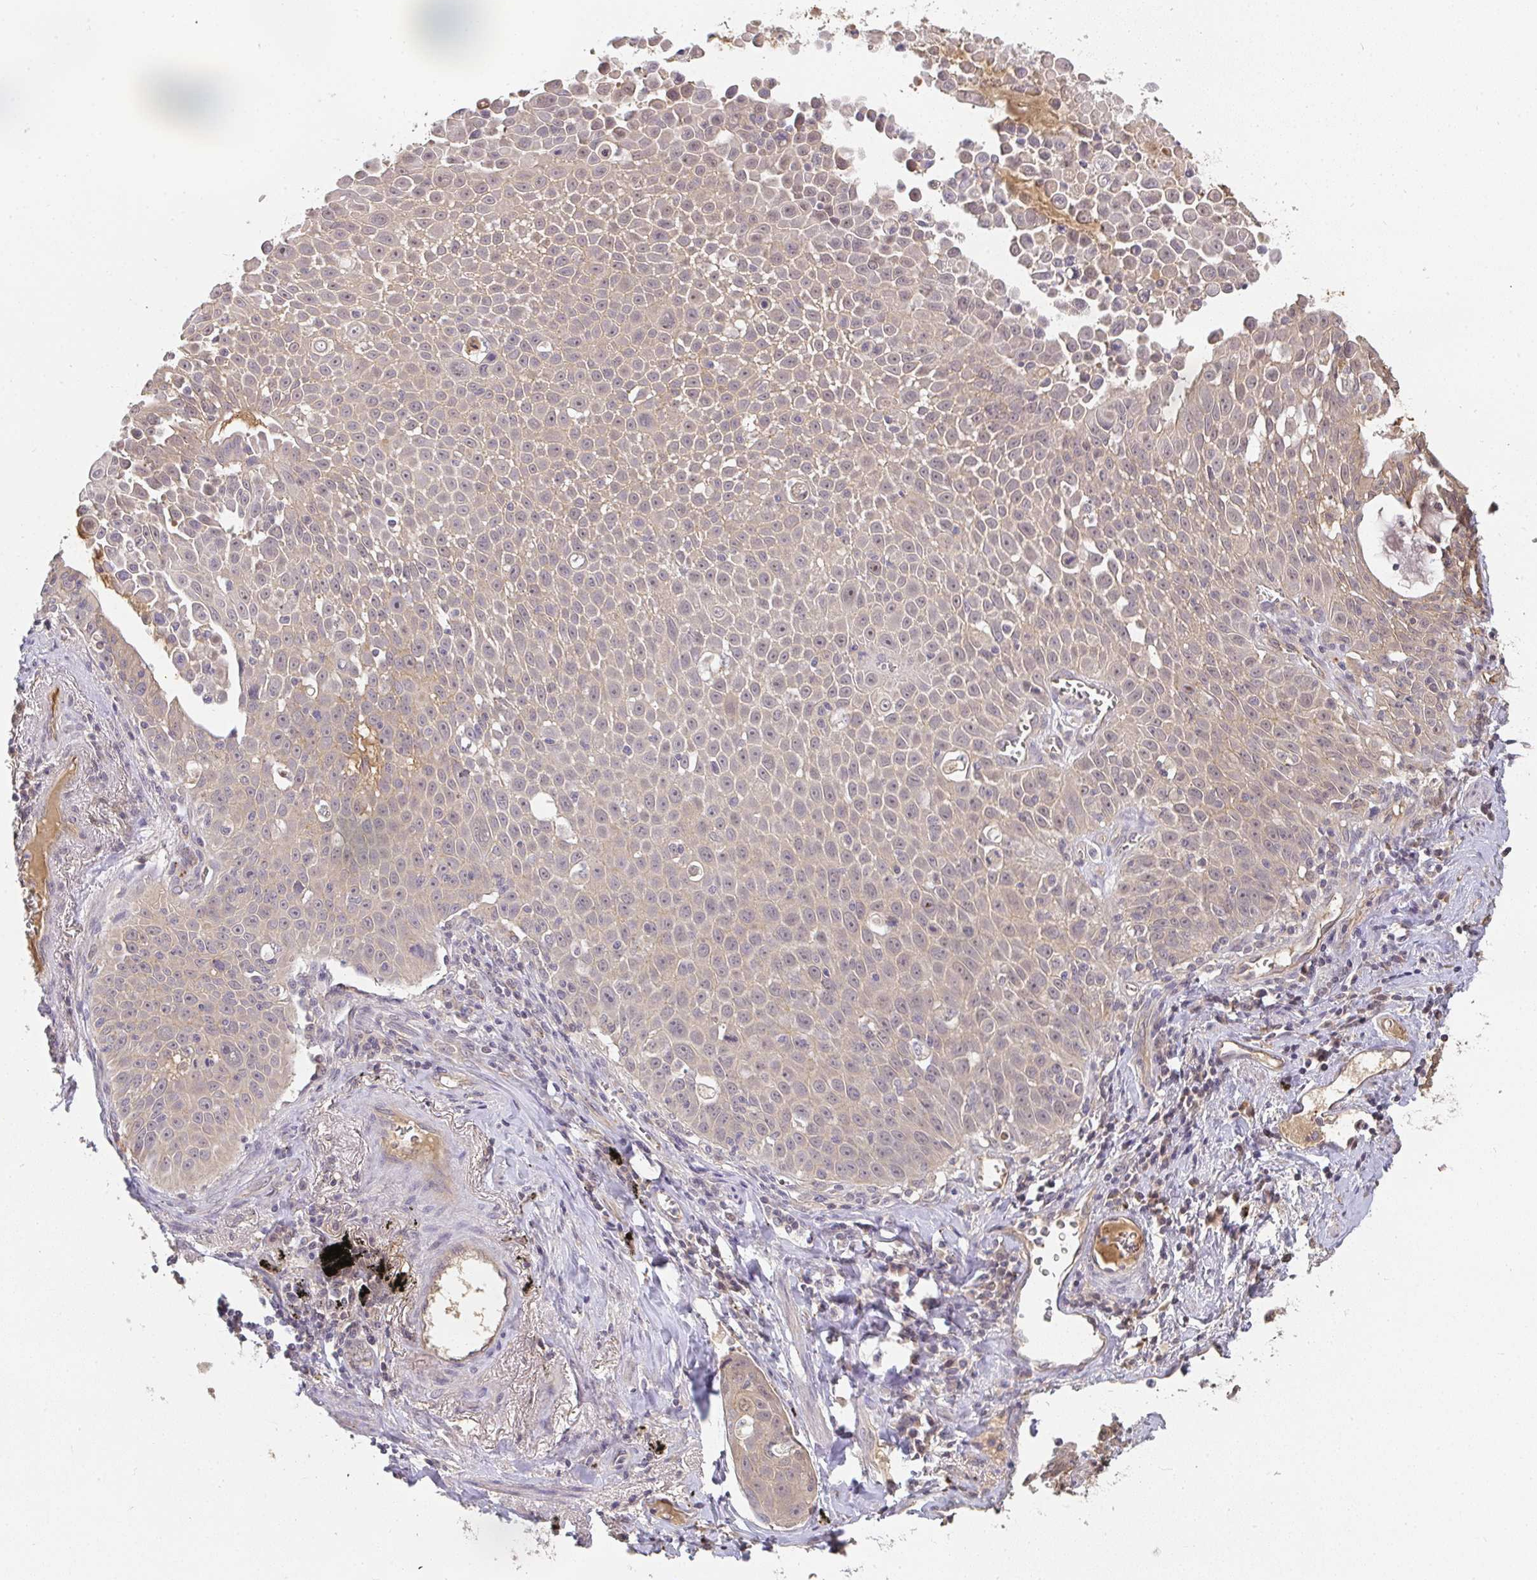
{"staining": {"intensity": "weak", "quantity": ">75%", "location": "cytoplasmic/membranous"}, "tissue": "lung cancer", "cell_type": "Tumor cells", "image_type": "cancer", "snomed": [{"axis": "morphology", "description": "Squamous cell carcinoma, NOS"}, {"axis": "morphology", "description": "Squamous cell carcinoma, metastatic, NOS"}, {"axis": "topography", "description": "Lymph node"}, {"axis": "topography", "description": "Lung"}], "caption": "This photomicrograph demonstrates immunohistochemistry (IHC) staining of lung cancer, with low weak cytoplasmic/membranous expression in approximately >75% of tumor cells.", "gene": "SLC35B3", "patient": {"sex": "female", "age": 62}}